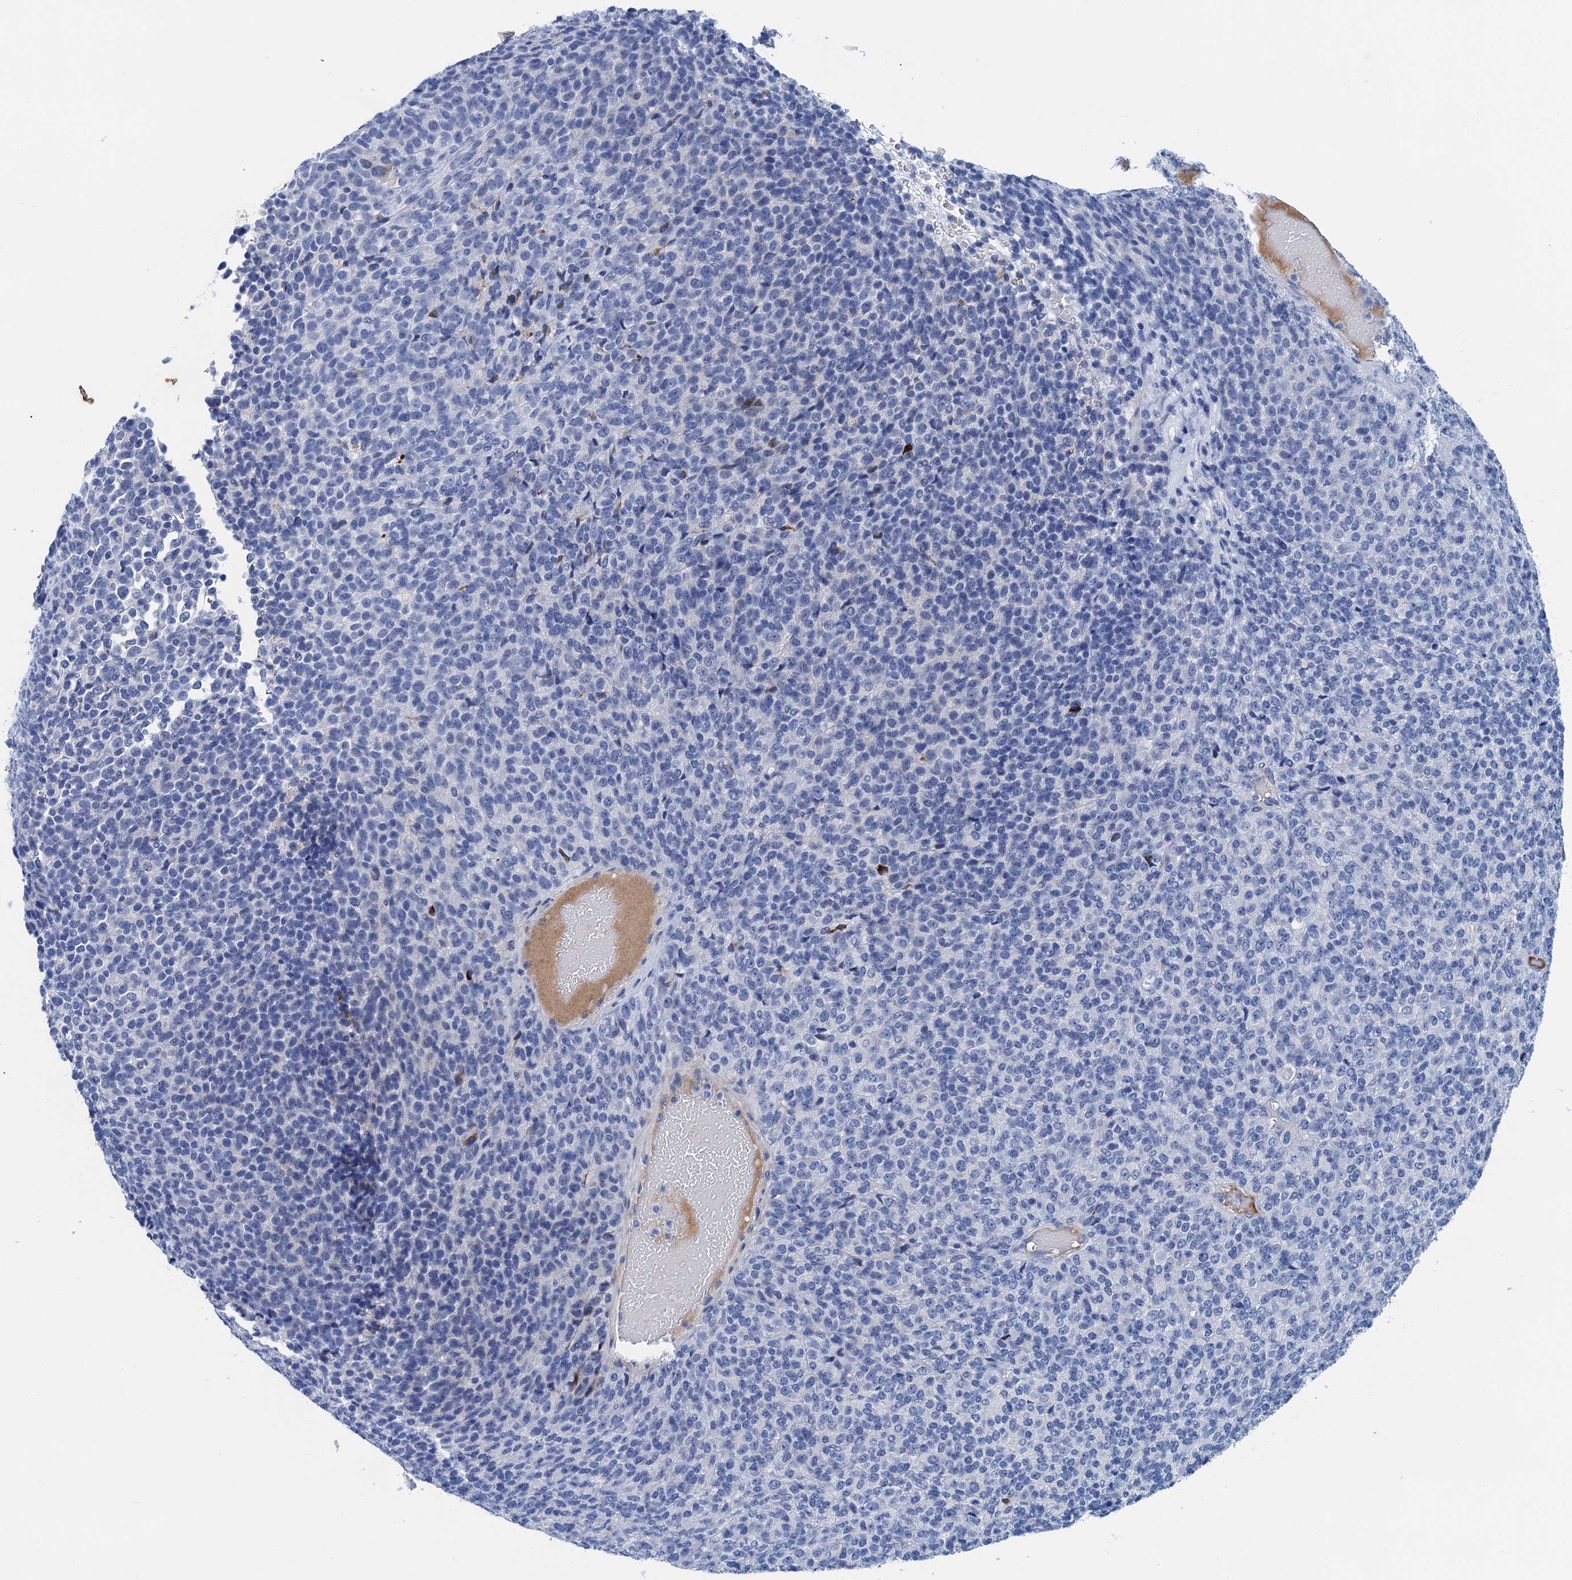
{"staining": {"intensity": "negative", "quantity": "none", "location": "none"}, "tissue": "melanoma", "cell_type": "Tumor cells", "image_type": "cancer", "snomed": [{"axis": "morphology", "description": "Malignant melanoma, Metastatic site"}, {"axis": "topography", "description": "Brain"}], "caption": "This is an immunohistochemistry image of melanoma. There is no expression in tumor cells.", "gene": "NLRP10", "patient": {"sex": "female", "age": 56}}